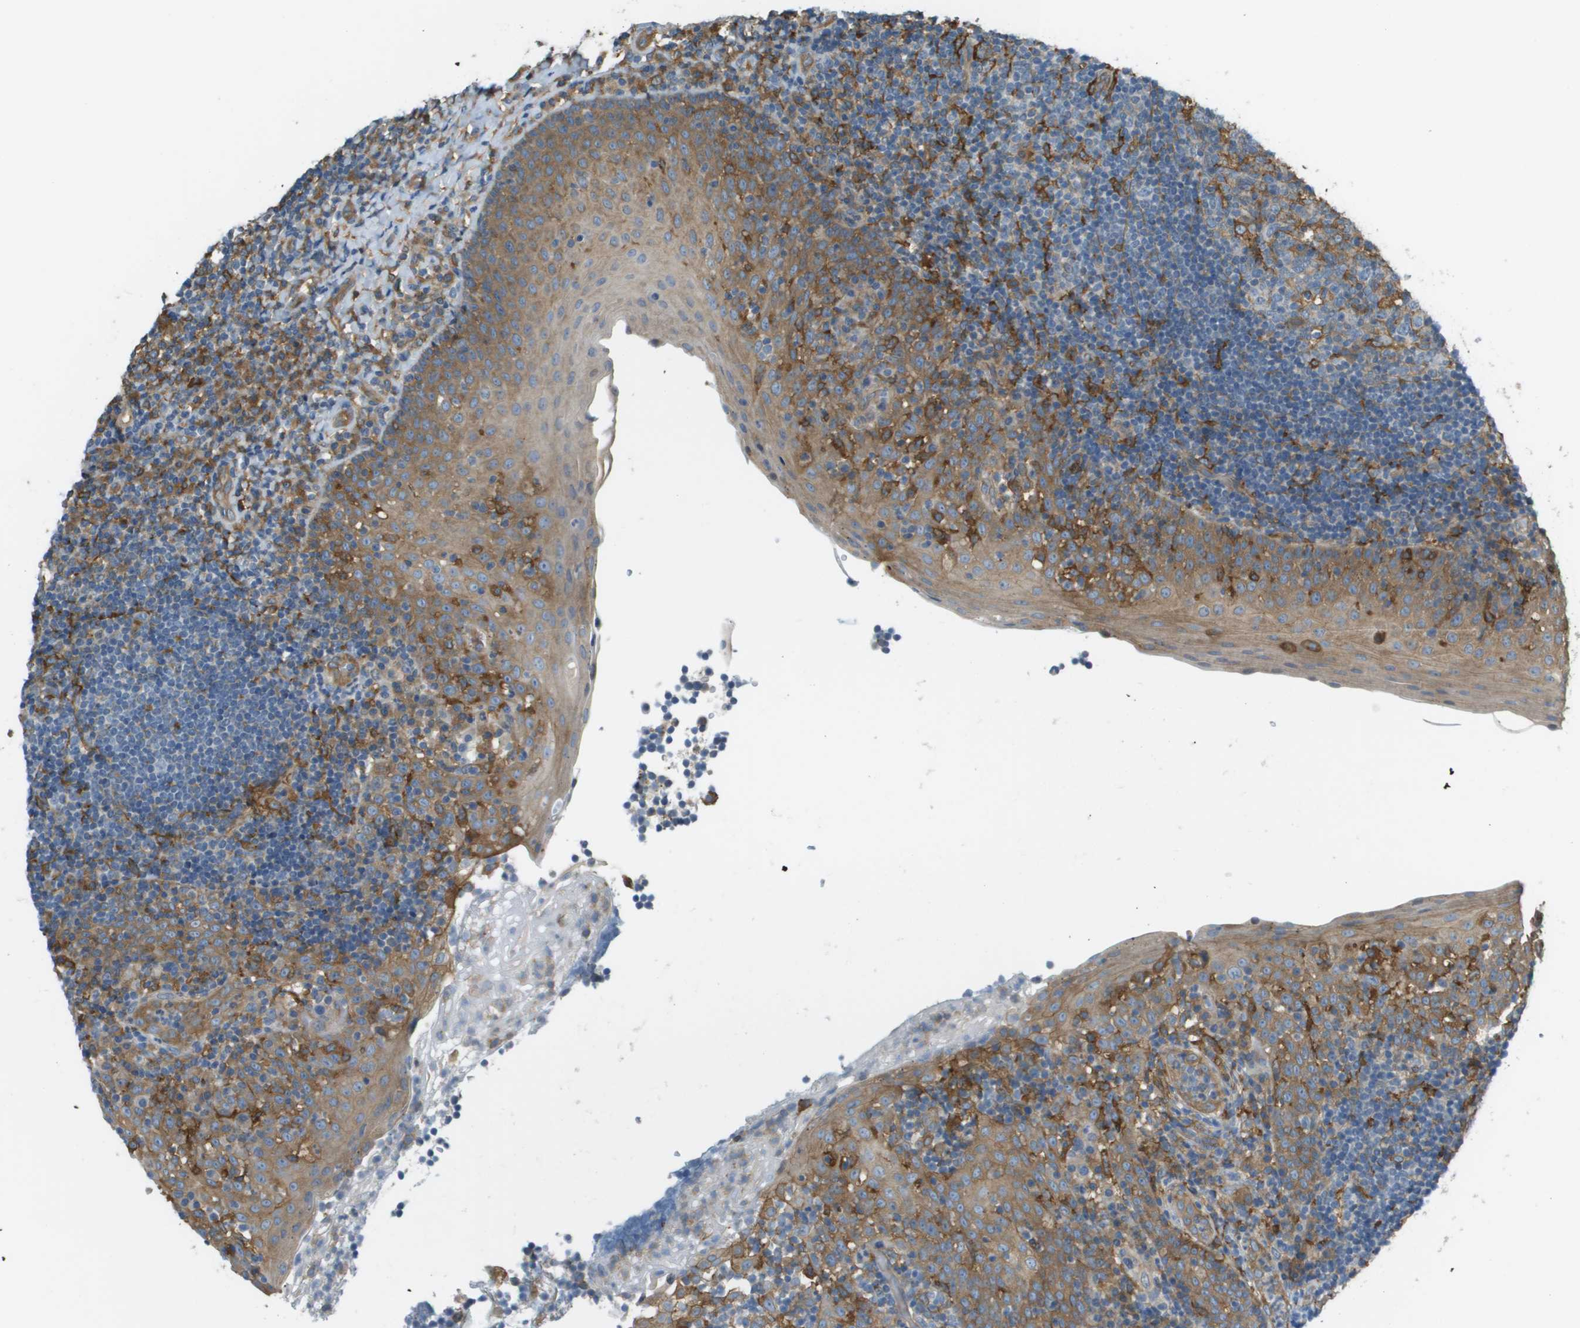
{"staining": {"intensity": "moderate", "quantity": "<25%", "location": "cytoplasmic/membranous"}, "tissue": "tonsil", "cell_type": "Germinal center cells", "image_type": "normal", "snomed": [{"axis": "morphology", "description": "Normal tissue, NOS"}, {"axis": "topography", "description": "Tonsil"}], "caption": "High-power microscopy captured an immunohistochemistry (IHC) micrograph of unremarkable tonsil, revealing moderate cytoplasmic/membranous staining in about <25% of germinal center cells. (Stains: DAB (3,3'-diaminobenzidine) in brown, nuclei in blue, Microscopy: brightfield microscopy at high magnification).", "gene": "CORO1B", "patient": {"sex": "female", "age": 40}}